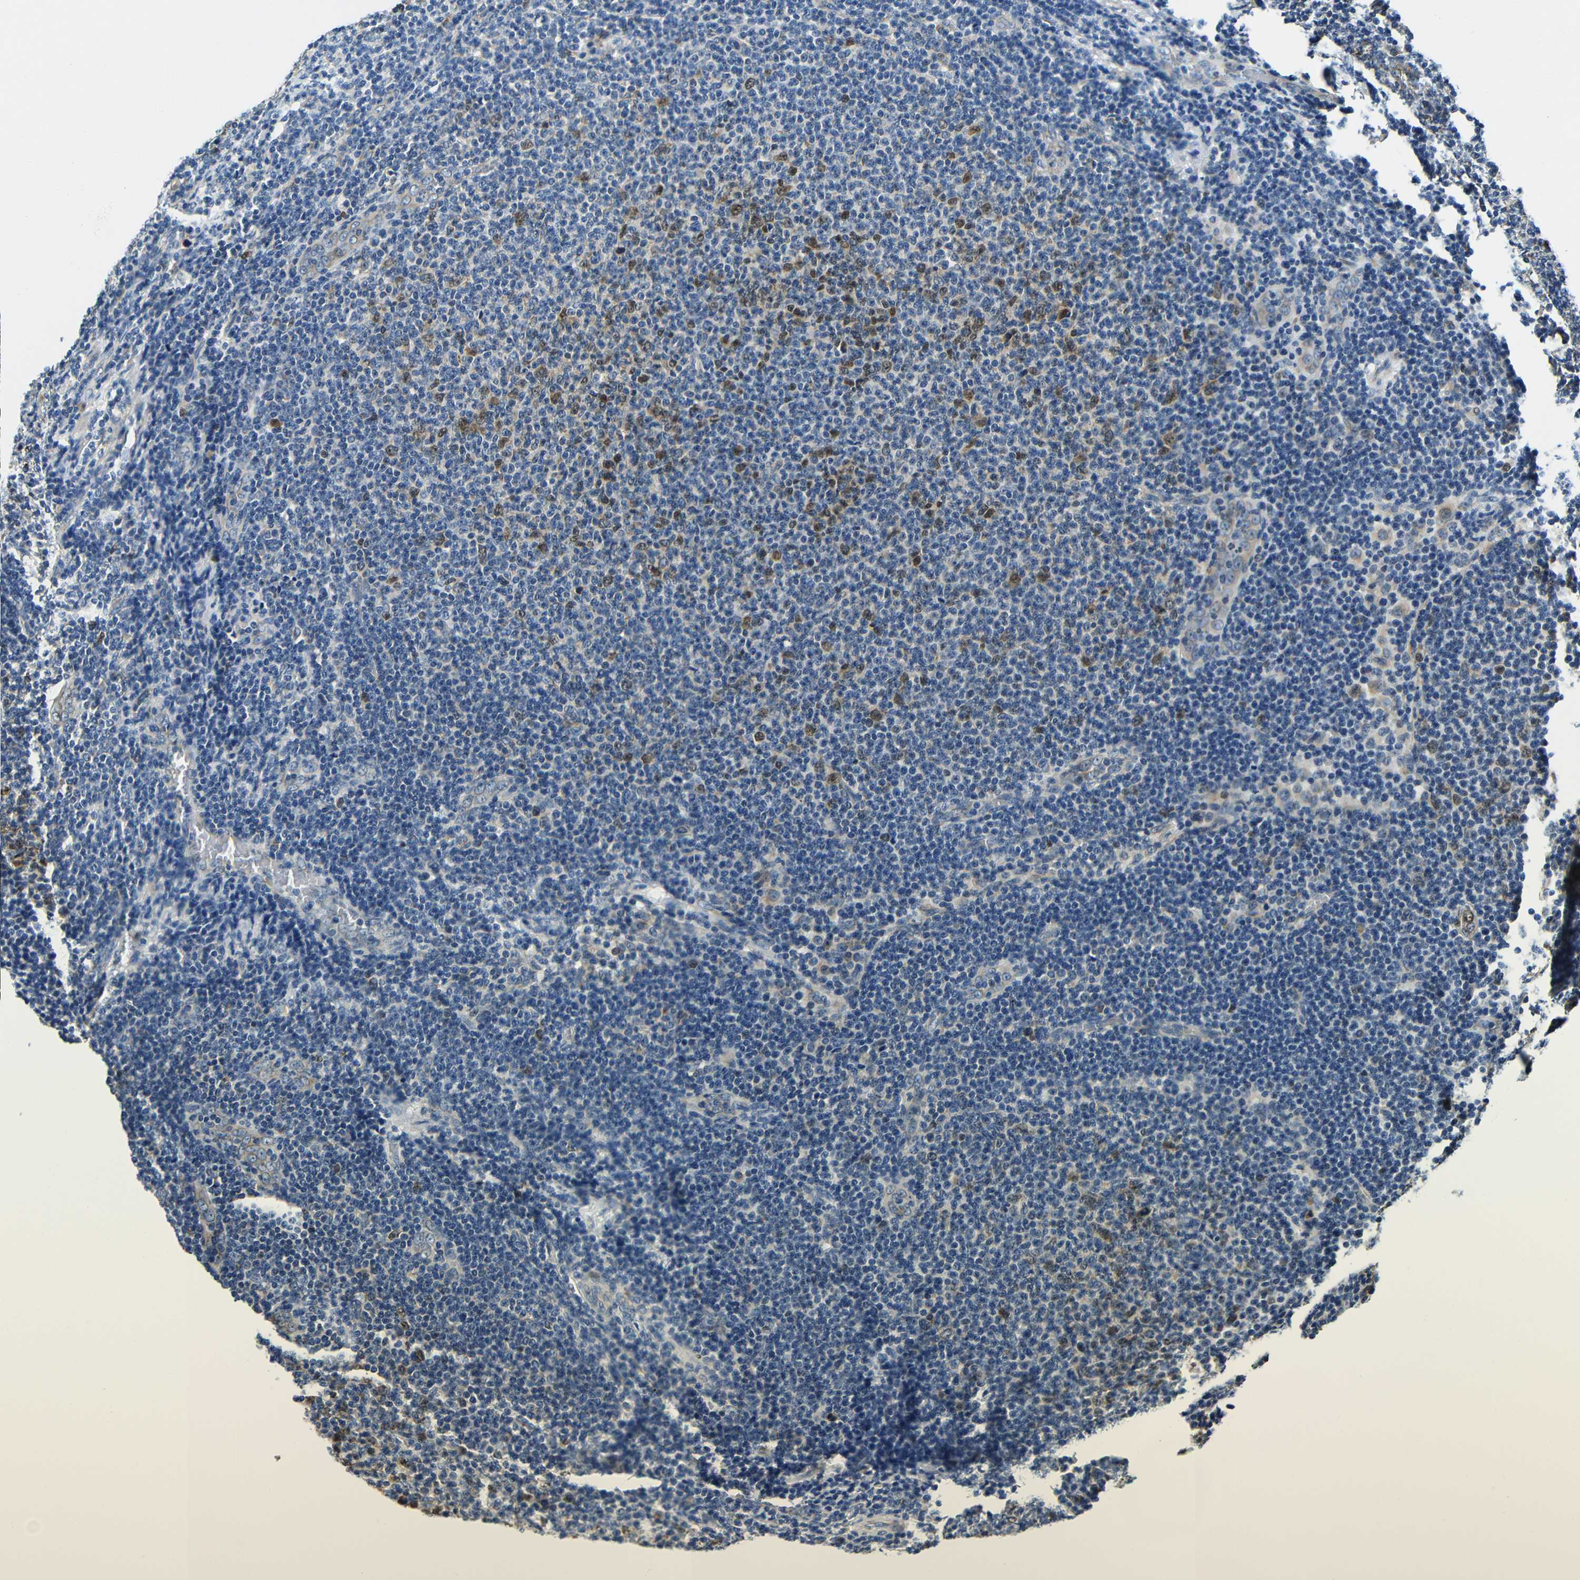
{"staining": {"intensity": "moderate", "quantity": "25%-75%", "location": "cytoplasmic/membranous,nuclear"}, "tissue": "lymphoma", "cell_type": "Tumor cells", "image_type": "cancer", "snomed": [{"axis": "morphology", "description": "Malignant lymphoma, non-Hodgkin's type, Low grade"}, {"axis": "topography", "description": "Lymph node"}], "caption": "Protein positivity by immunohistochemistry (IHC) exhibits moderate cytoplasmic/membranous and nuclear positivity in approximately 25%-75% of tumor cells in low-grade malignant lymphoma, non-Hodgkin's type.", "gene": "VAPB", "patient": {"sex": "male", "age": 66}}